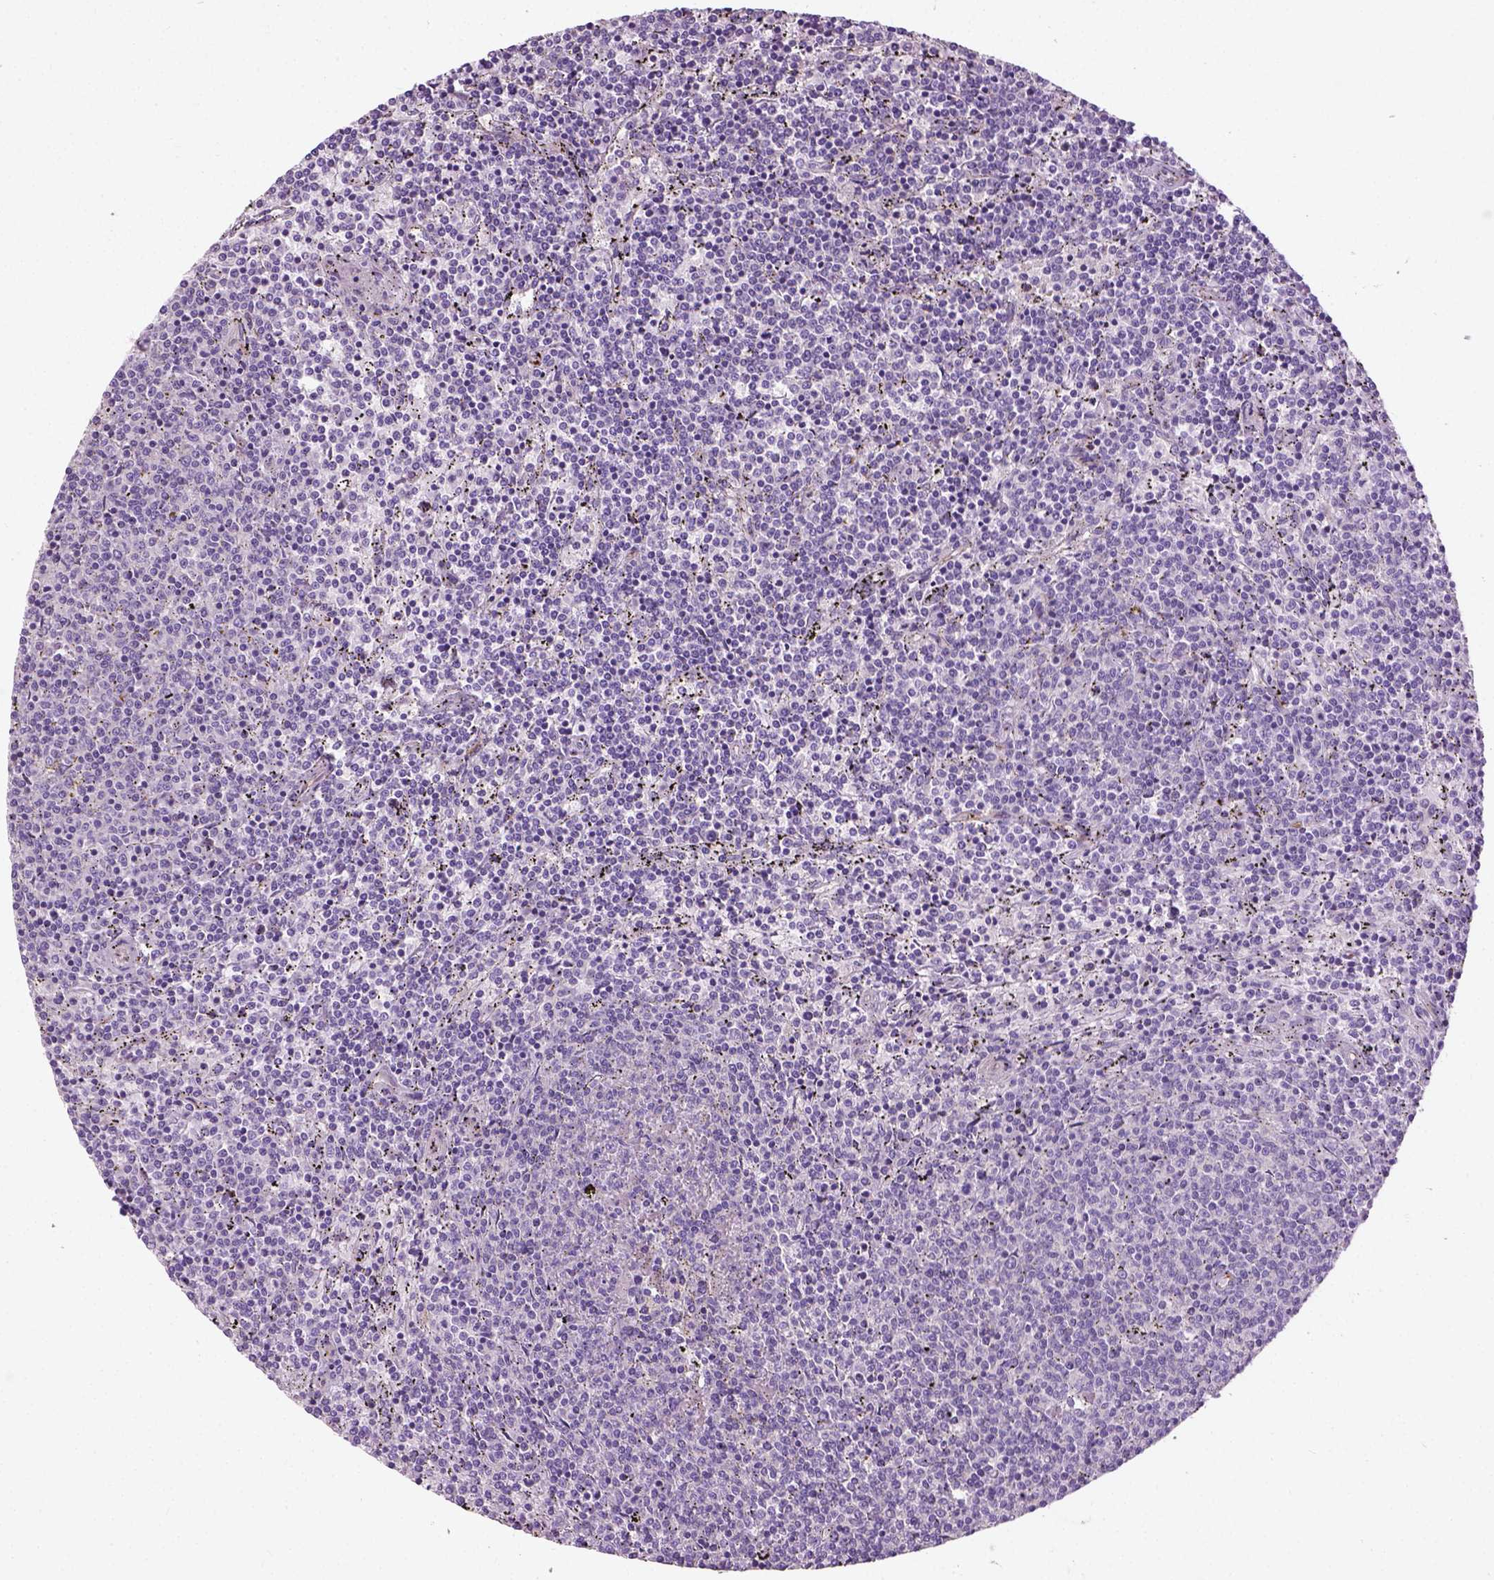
{"staining": {"intensity": "negative", "quantity": "none", "location": "none"}, "tissue": "lymphoma", "cell_type": "Tumor cells", "image_type": "cancer", "snomed": [{"axis": "morphology", "description": "Malignant lymphoma, non-Hodgkin's type, Low grade"}, {"axis": "topography", "description": "Spleen"}], "caption": "Photomicrograph shows no significant protein expression in tumor cells of malignant lymphoma, non-Hodgkin's type (low-grade).", "gene": "PKP3", "patient": {"sex": "female", "age": 50}}